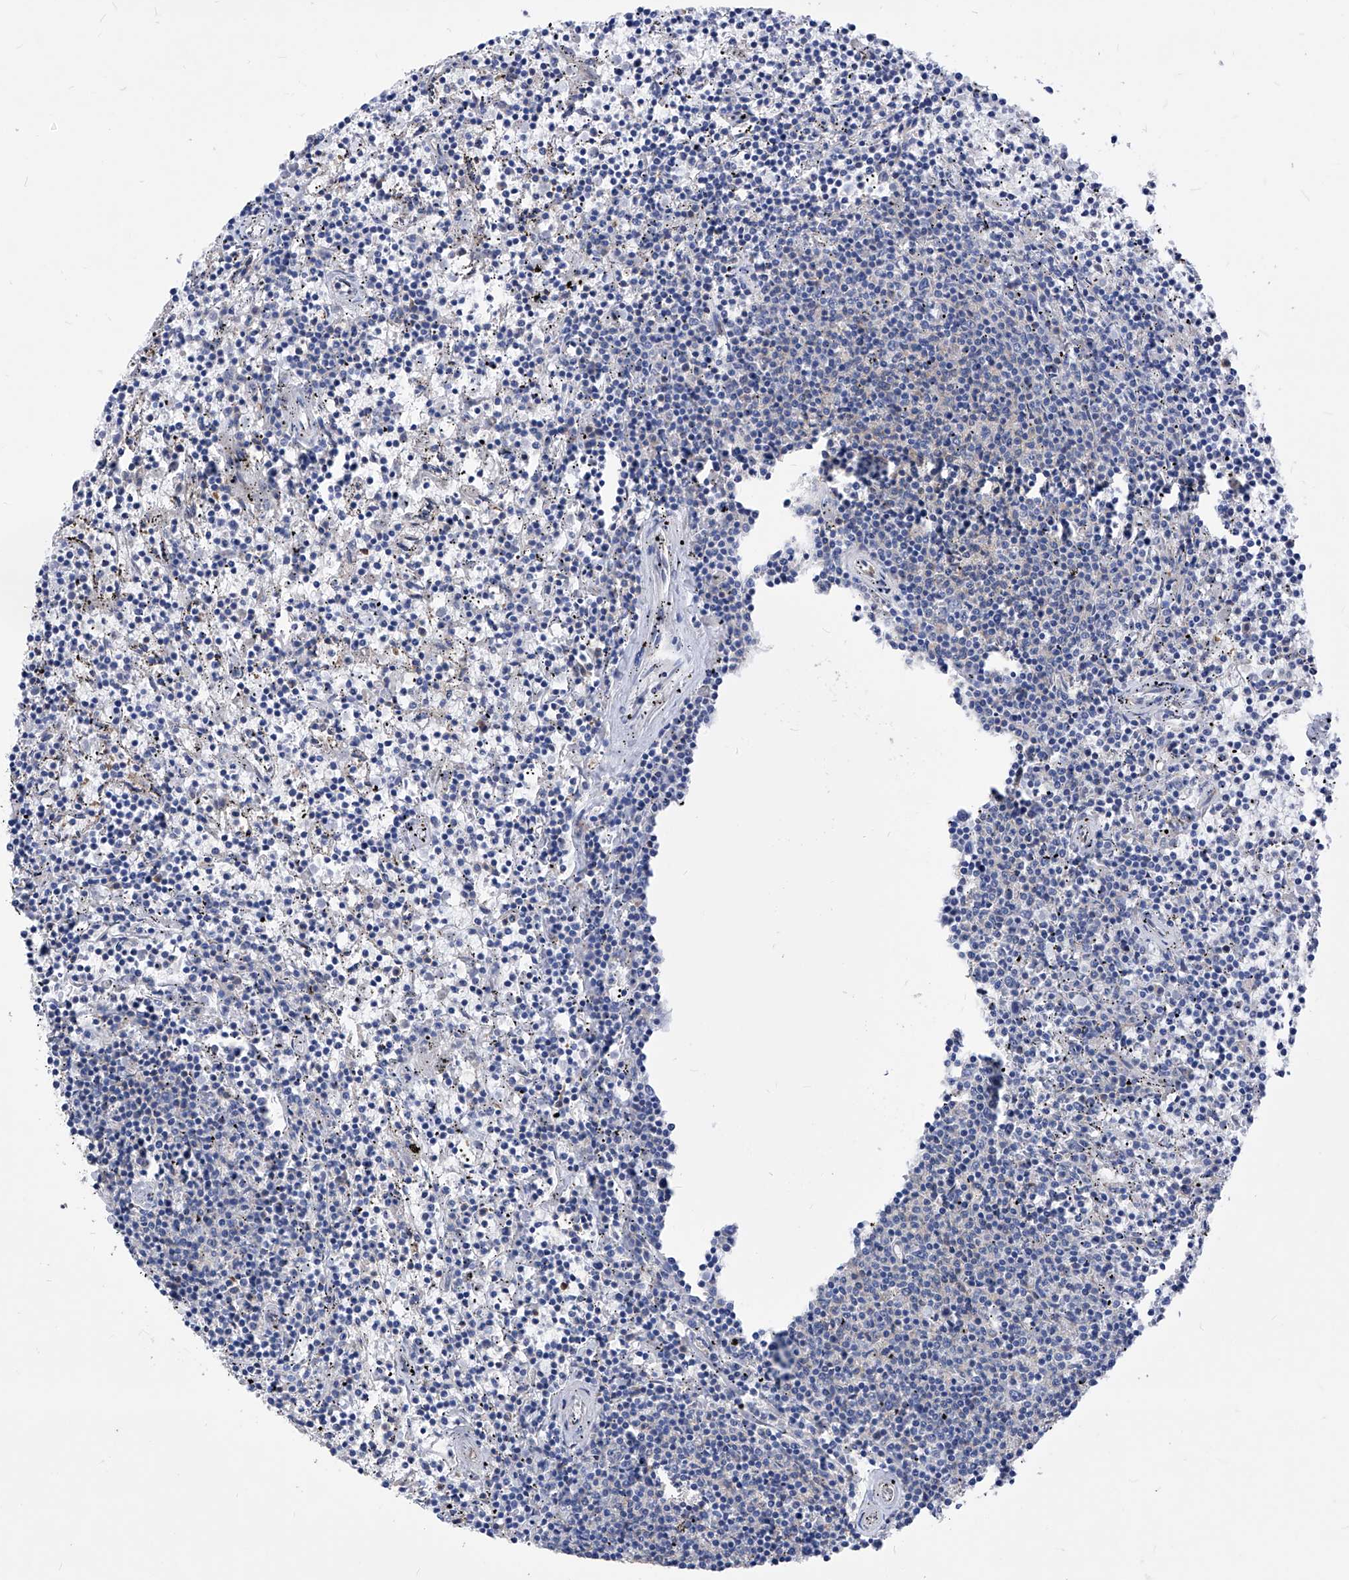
{"staining": {"intensity": "negative", "quantity": "none", "location": "none"}, "tissue": "lymphoma", "cell_type": "Tumor cells", "image_type": "cancer", "snomed": [{"axis": "morphology", "description": "Malignant lymphoma, non-Hodgkin's type, Low grade"}, {"axis": "topography", "description": "Spleen"}], "caption": "A micrograph of human lymphoma is negative for staining in tumor cells.", "gene": "XPNPEP1", "patient": {"sex": "female", "age": 50}}